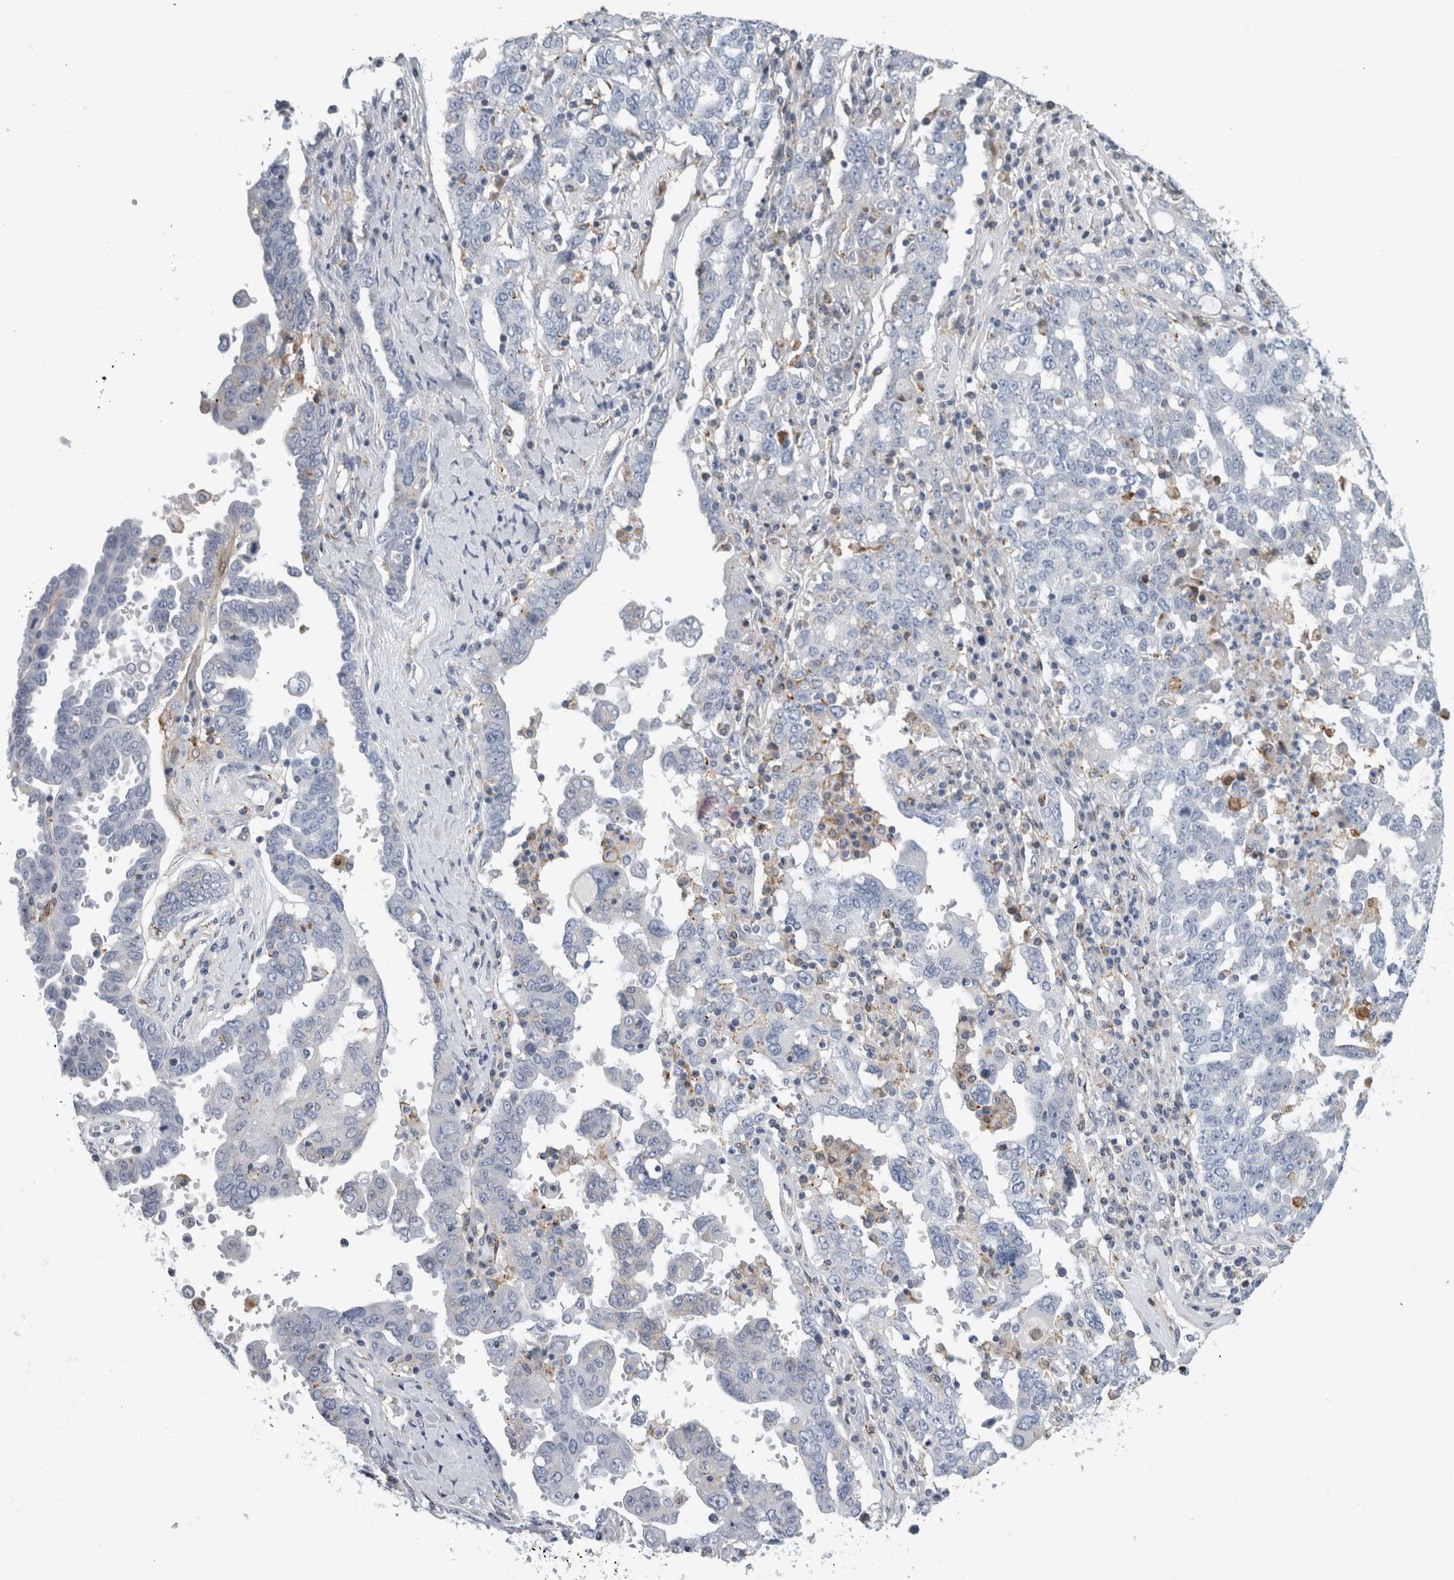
{"staining": {"intensity": "negative", "quantity": "none", "location": "none"}, "tissue": "ovarian cancer", "cell_type": "Tumor cells", "image_type": "cancer", "snomed": [{"axis": "morphology", "description": "Carcinoma, endometroid"}, {"axis": "topography", "description": "Ovary"}], "caption": "This micrograph is of ovarian cancer stained with IHC to label a protein in brown with the nuclei are counter-stained blue. There is no staining in tumor cells.", "gene": "DNAJC24", "patient": {"sex": "female", "age": 62}}